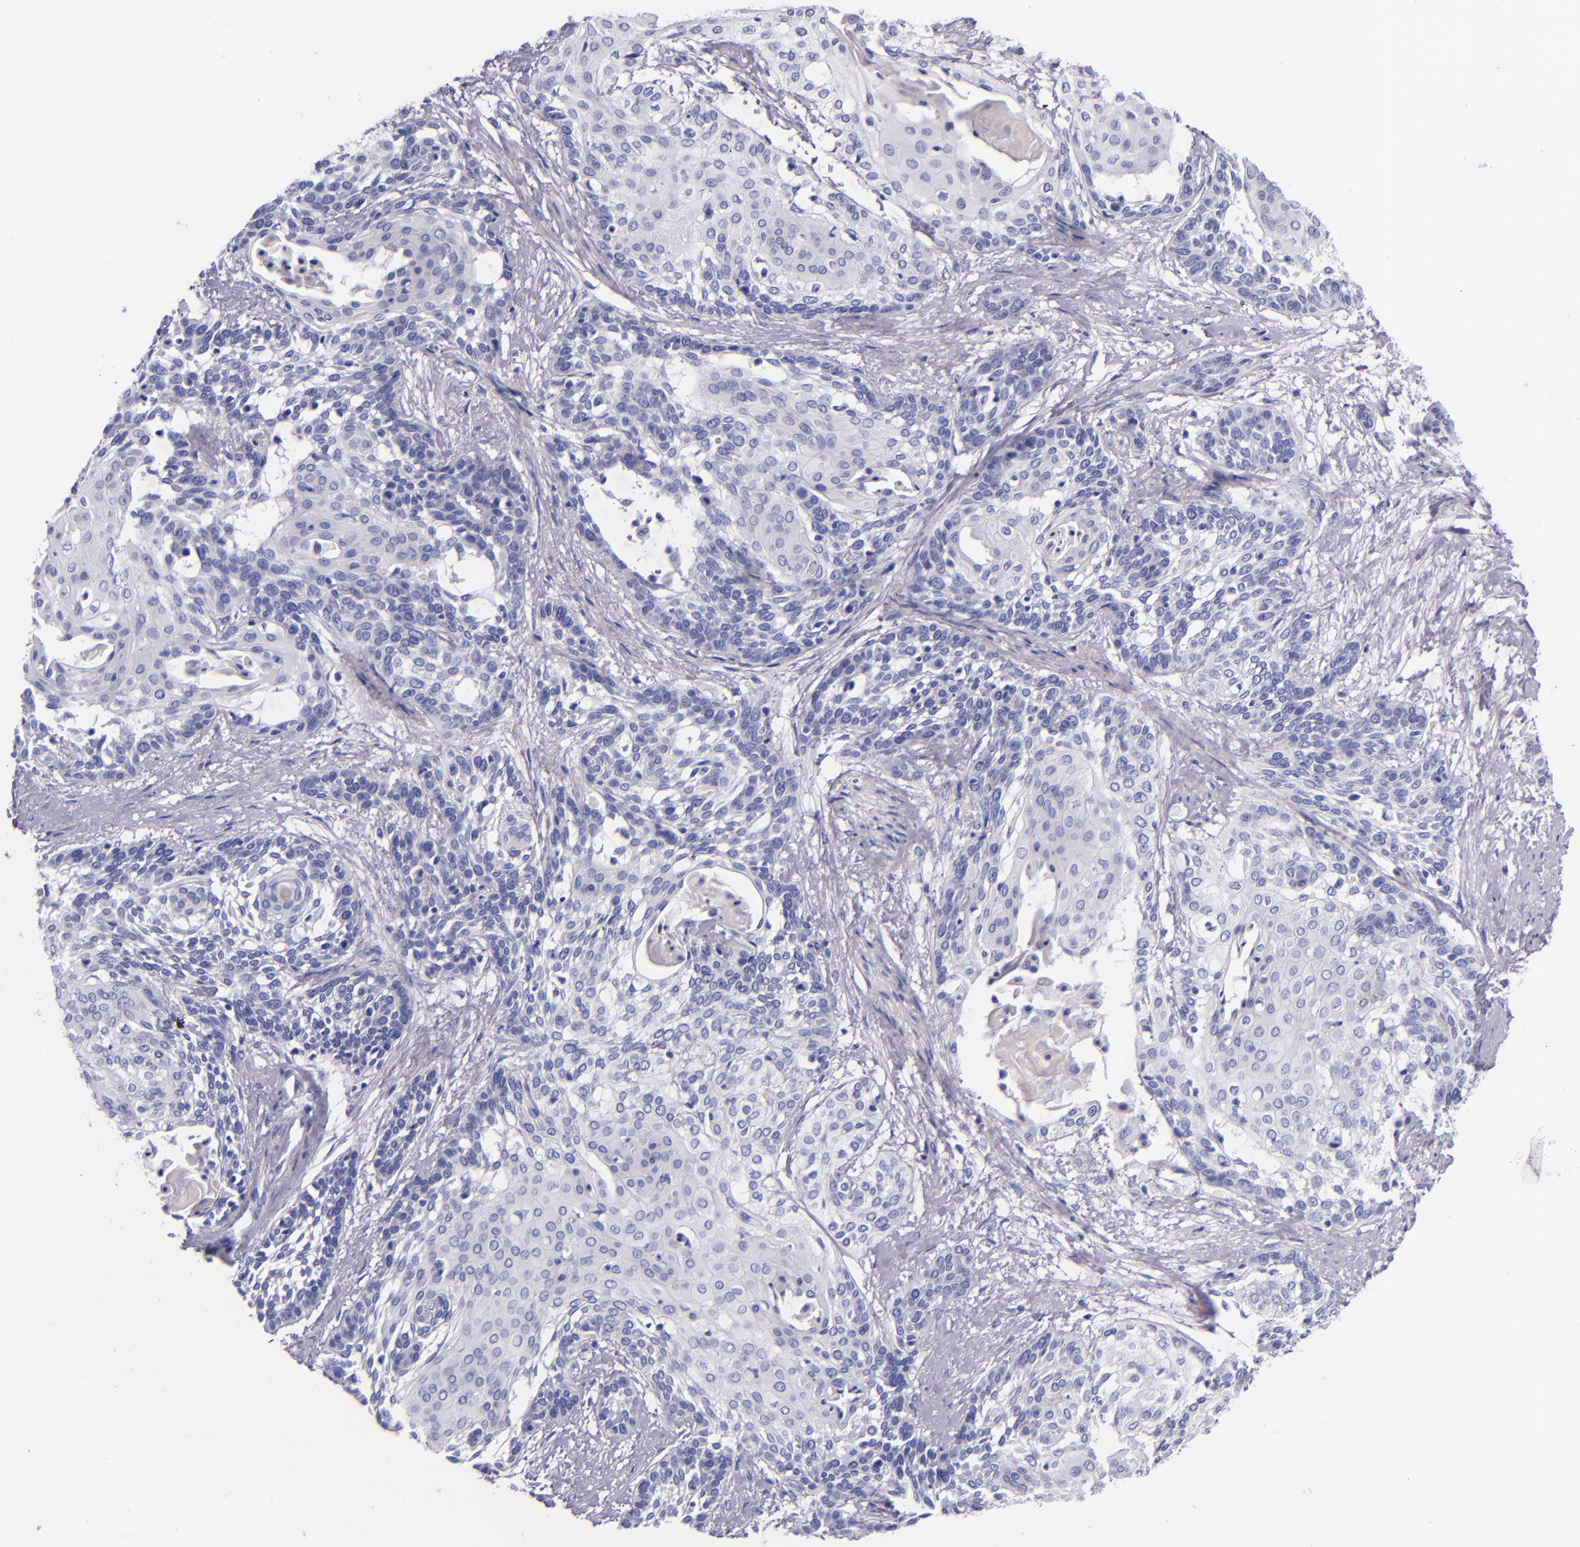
{"staining": {"intensity": "negative", "quantity": "none", "location": "none"}, "tissue": "cervical cancer", "cell_type": "Tumor cells", "image_type": "cancer", "snomed": [{"axis": "morphology", "description": "Squamous cell carcinoma, NOS"}, {"axis": "topography", "description": "Cervix"}], "caption": "Immunohistochemistry micrograph of neoplastic tissue: human cervical squamous cell carcinoma stained with DAB reveals no significant protein expression in tumor cells.", "gene": "LAG3", "patient": {"sex": "female", "age": 57}}